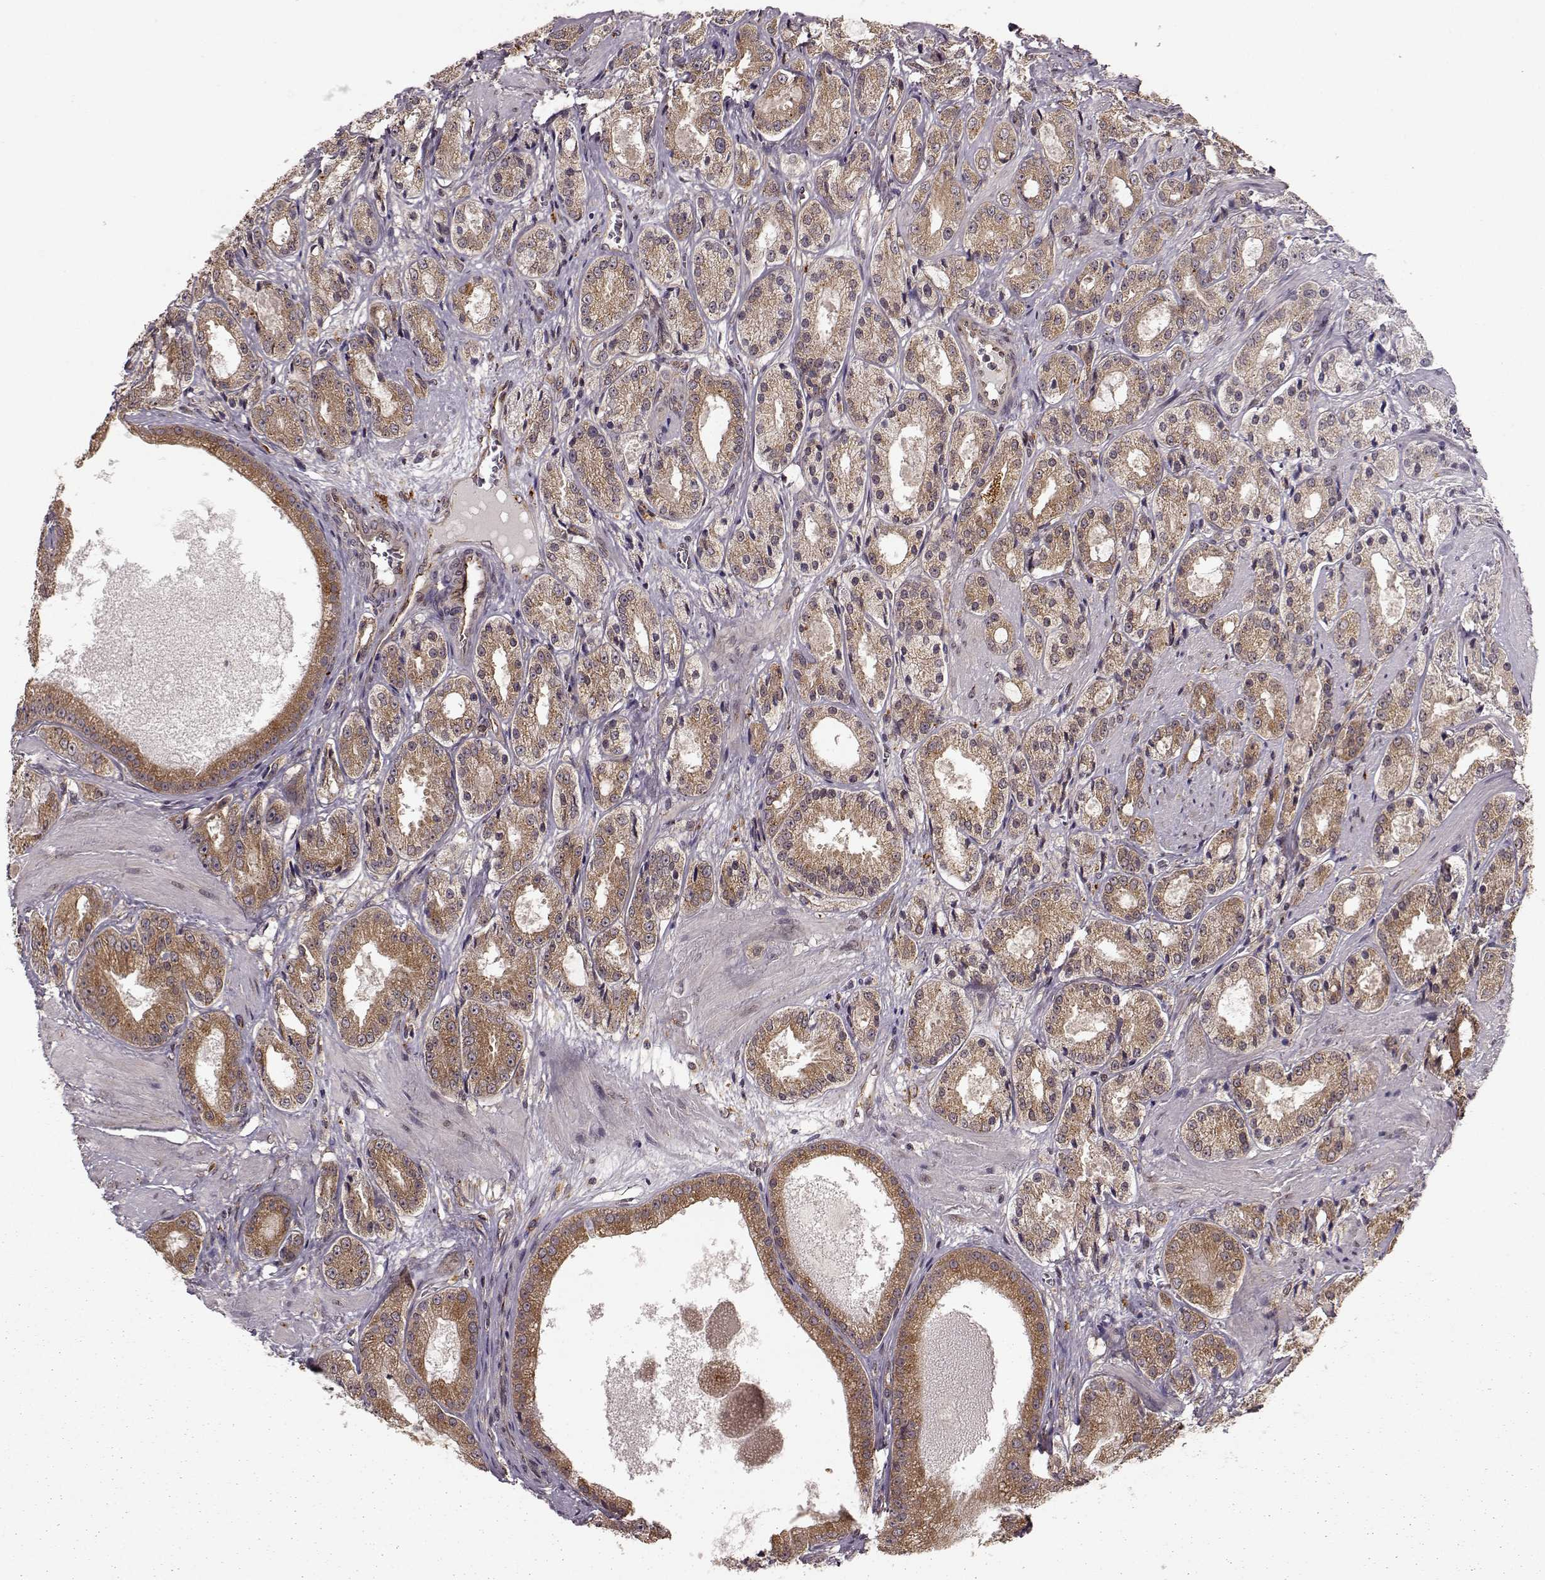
{"staining": {"intensity": "moderate", "quantity": ">75%", "location": "cytoplasmic/membranous"}, "tissue": "prostate cancer", "cell_type": "Tumor cells", "image_type": "cancer", "snomed": [{"axis": "morphology", "description": "Adenocarcinoma, High grade"}, {"axis": "topography", "description": "Prostate"}], "caption": "Protein expression analysis of human prostate high-grade adenocarcinoma reveals moderate cytoplasmic/membranous expression in approximately >75% of tumor cells.", "gene": "YIPF5", "patient": {"sex": "male", "age": 66}}